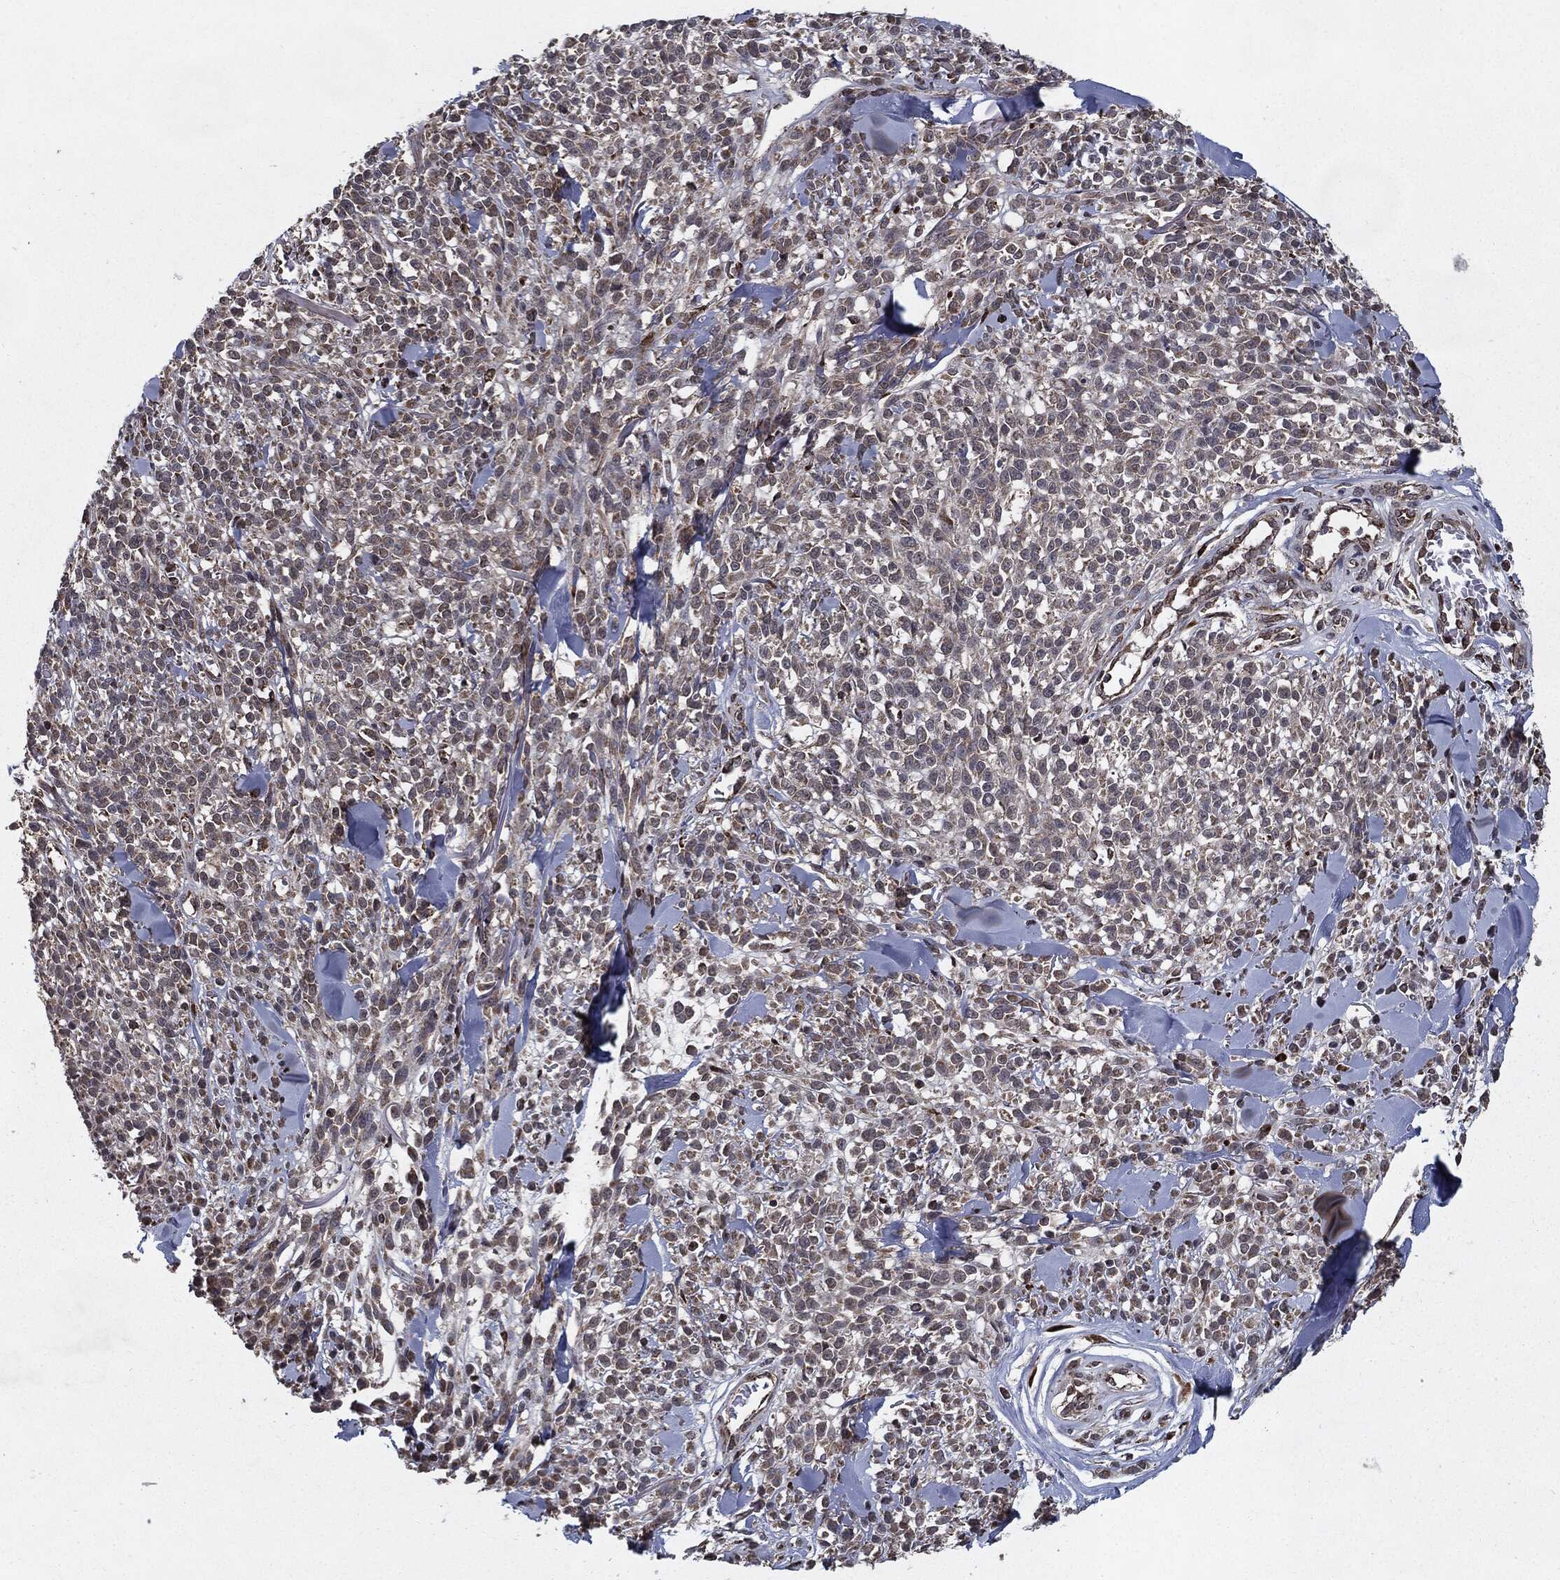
{"staining": {"intensity": "weak", "quantity": "25%-75%", "location": "nuclear"}, "tissue": "melanoma", "cell_type": "Tumor cells", "image_type": "cancer", "snomed": [{"axis": "morphology", "description": "Malignant melanoma, NOS"}, {"axis": "topography", "description": "Skin"}, {"axis": "topography", "description": "Skin of trunk"}], "caption": "Malignant melanoma stained for a protein reveals weak nuclear positivity in tumor cells.", "gene": "HDAC5", "patient": {"sex": "male", "age": 74}}